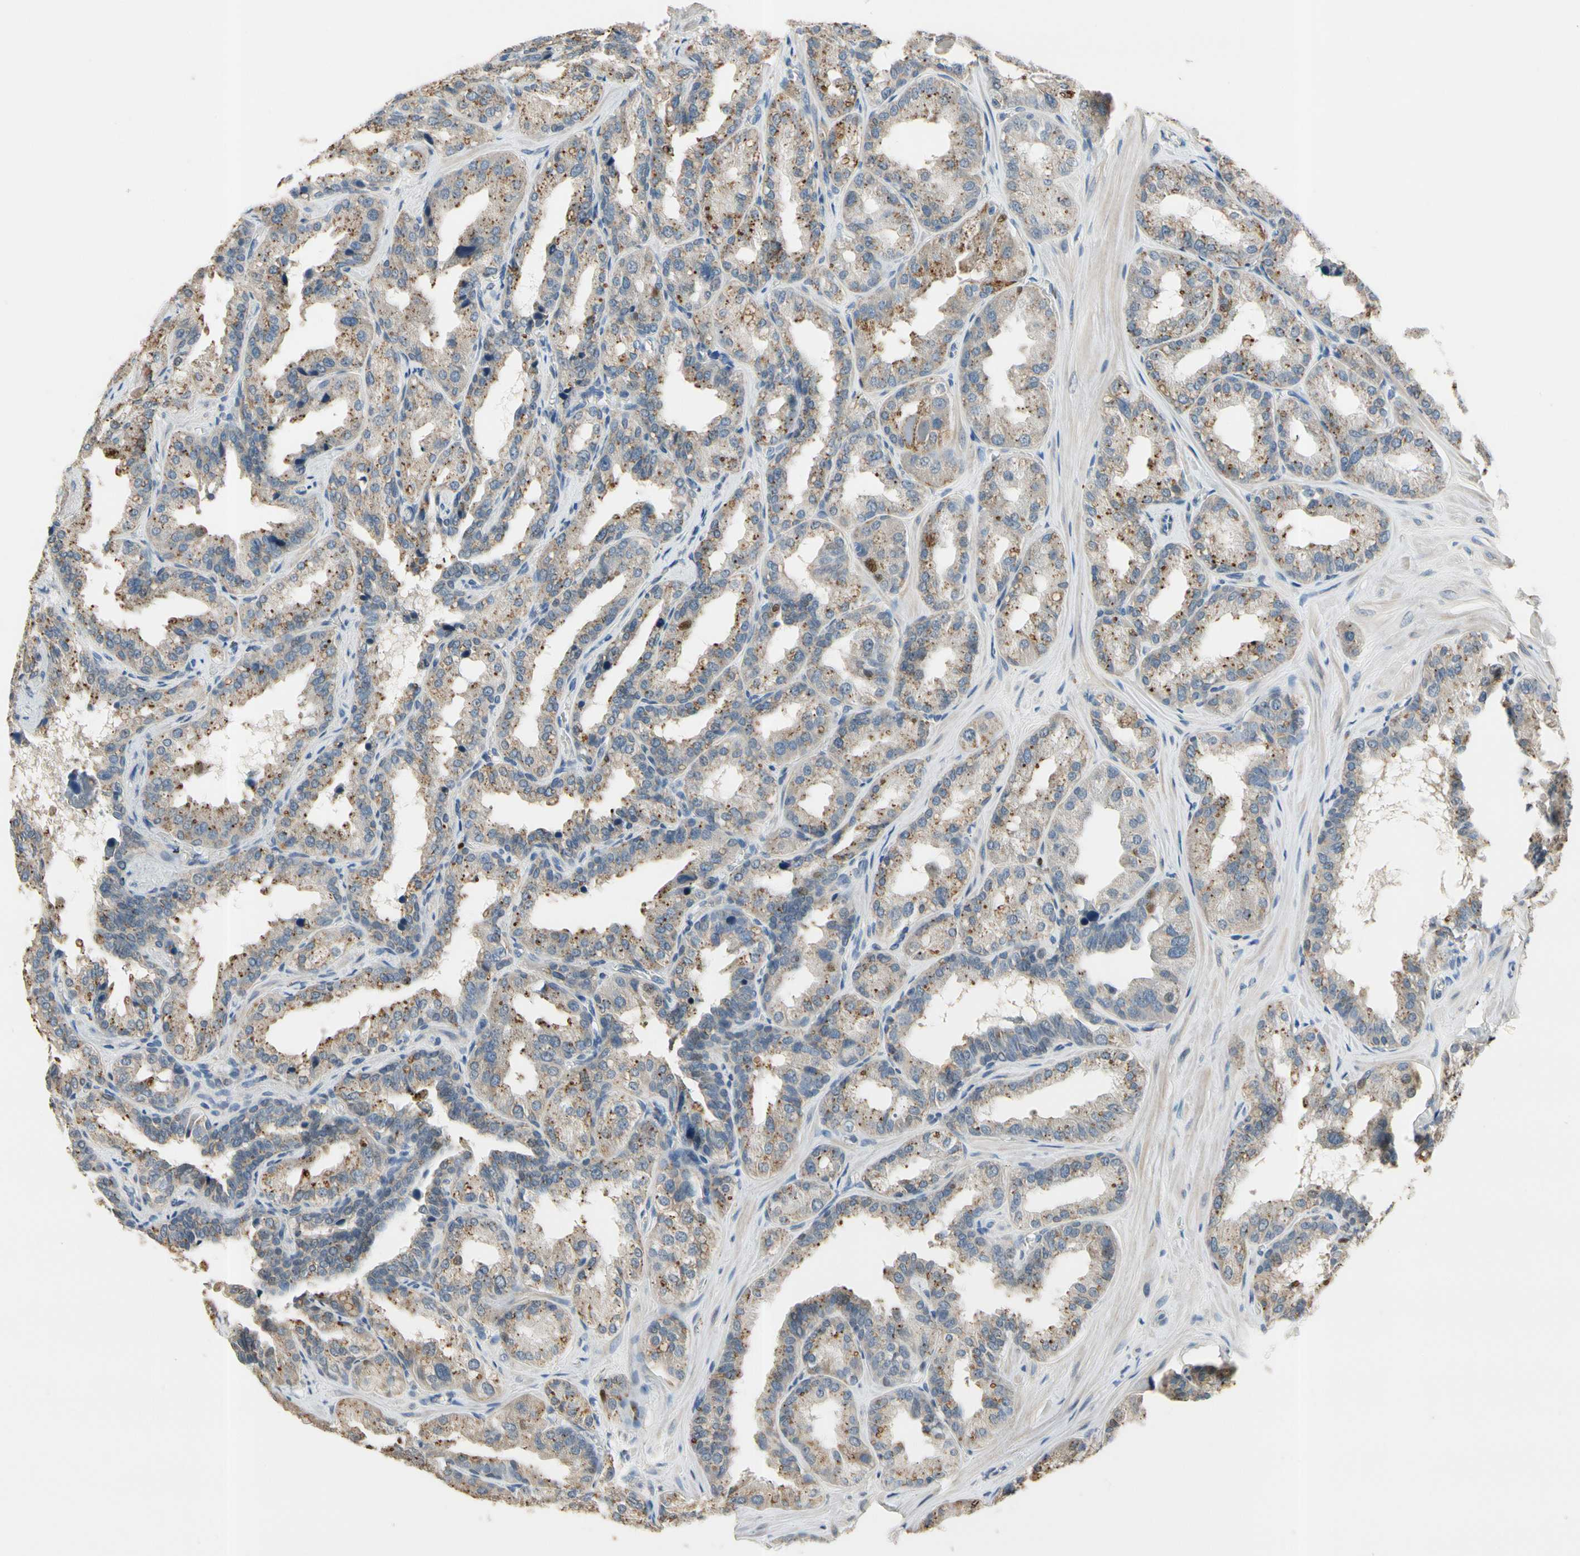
{"staining": {"intensity": "moderate", "quantity": "25%-75%", "location": "cytoplasmic/membranous"}, "tissue": "seminal vesicle", "cell_type": "Glandular cells", "image_type": "normal", "snomed": [{"axis": "morphology", "description": "Normal tissue, NOS"}, {"axis": "topography", "description": "Prostate"}, {"axis": "topography", "description": "Seminal veicle"}], "caption": "Normal seminal vesicle exhibits moderate cytoplasmic/membranous positivity in approximately 25%-75% of glandular cells, visualized by immunohistochemistry.", "gene": "ZKSCAN3", "patient": {"sex": "male", "age": 51}}